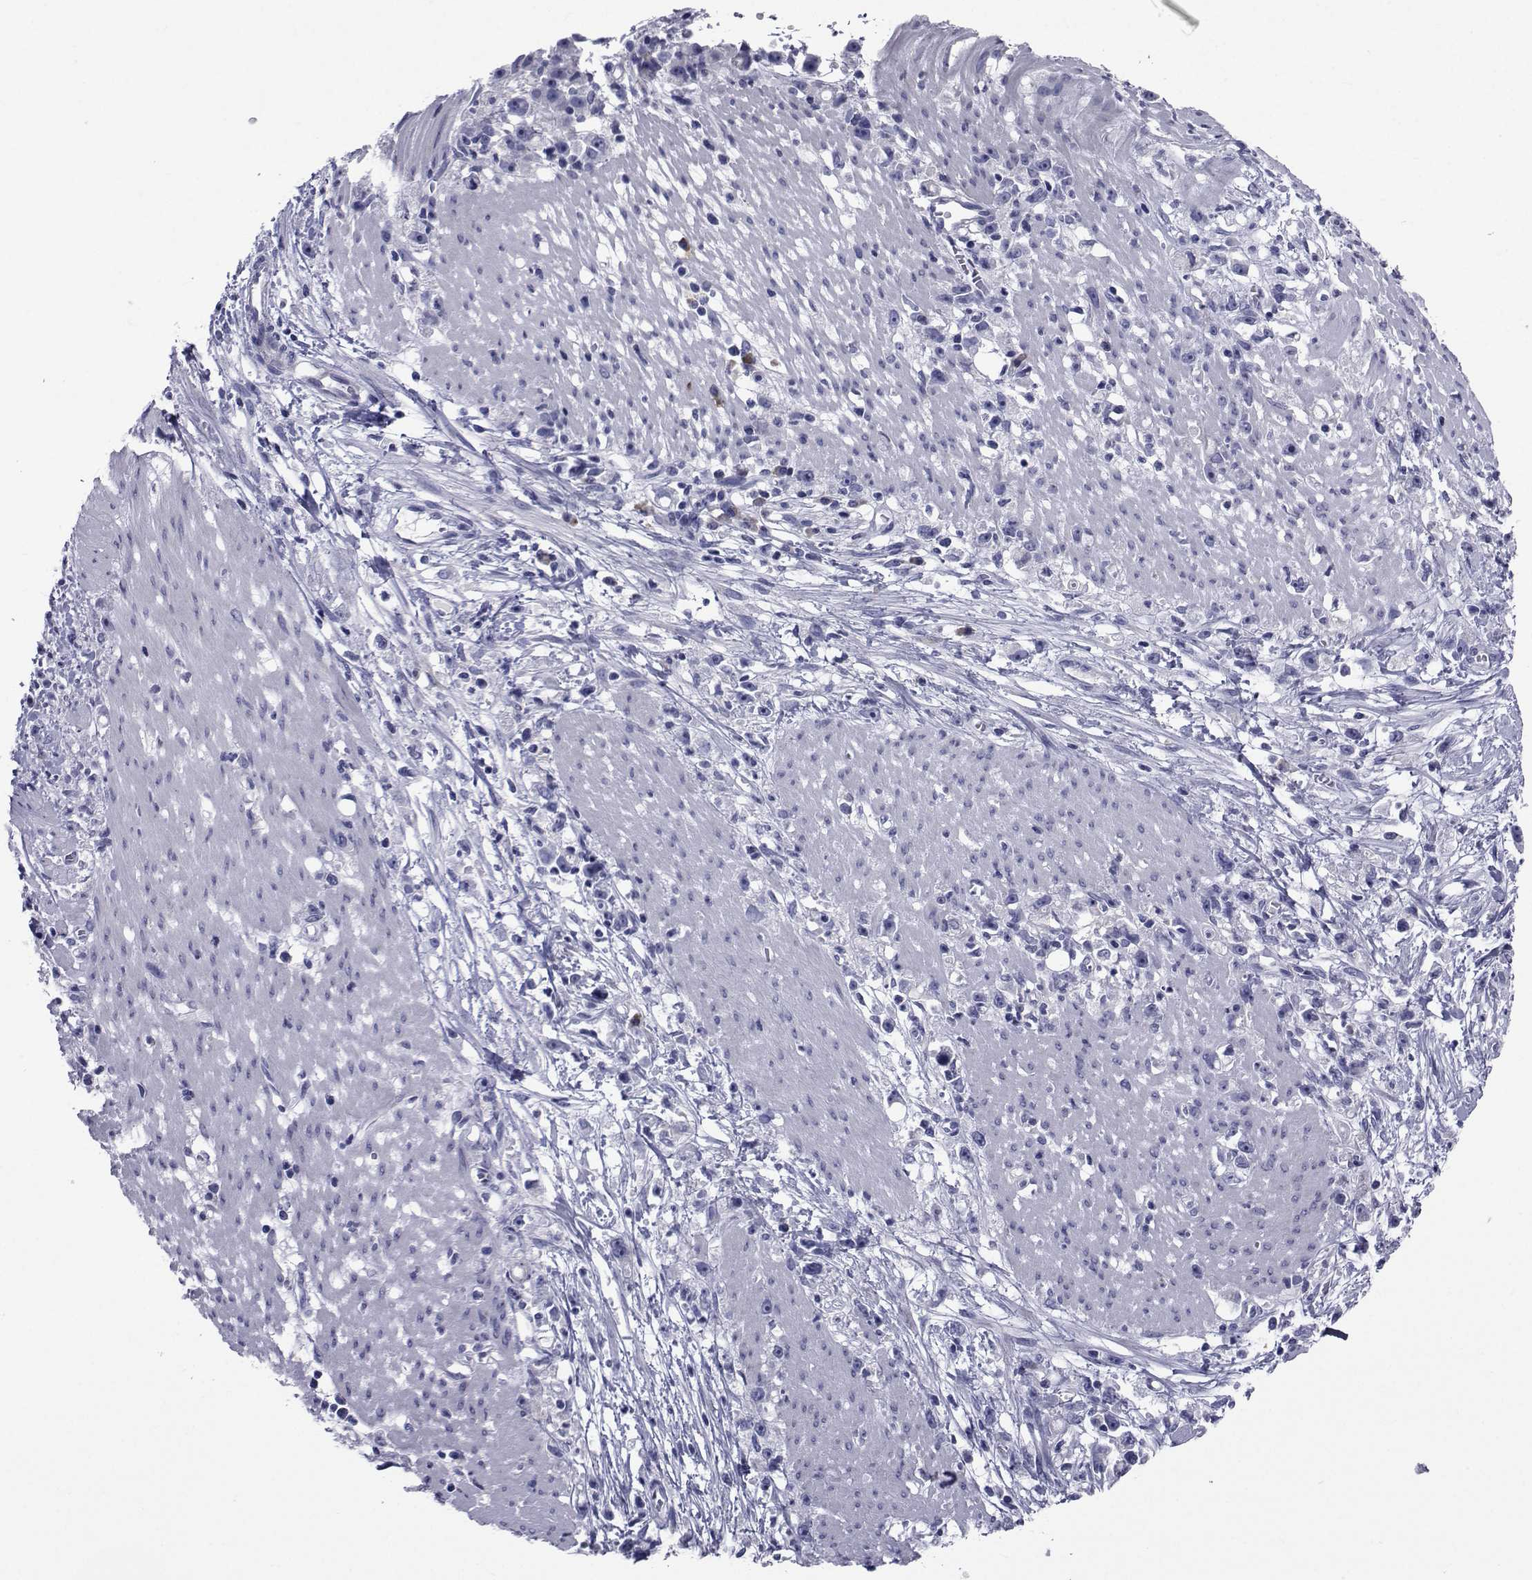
{"staining": {"intensity": "negative", "quantity": "none", "location": "none"}, "tissue": "stomach cancer", "cell_type": "Tumor cells", "image_type": "cancer", "snomed": [{"axis": "morphology", "description": "Adenocarcinoma, NOS"}, {"axis": "topography", "description": "Stomach"}], "caption": "Immunohistochemical staining of human stomach cancer (adenocarcinoma) exhibits no significant expression in tumor cells.", "gene": "ROPN1", "patient": {"sex": "female", "age": 59}}